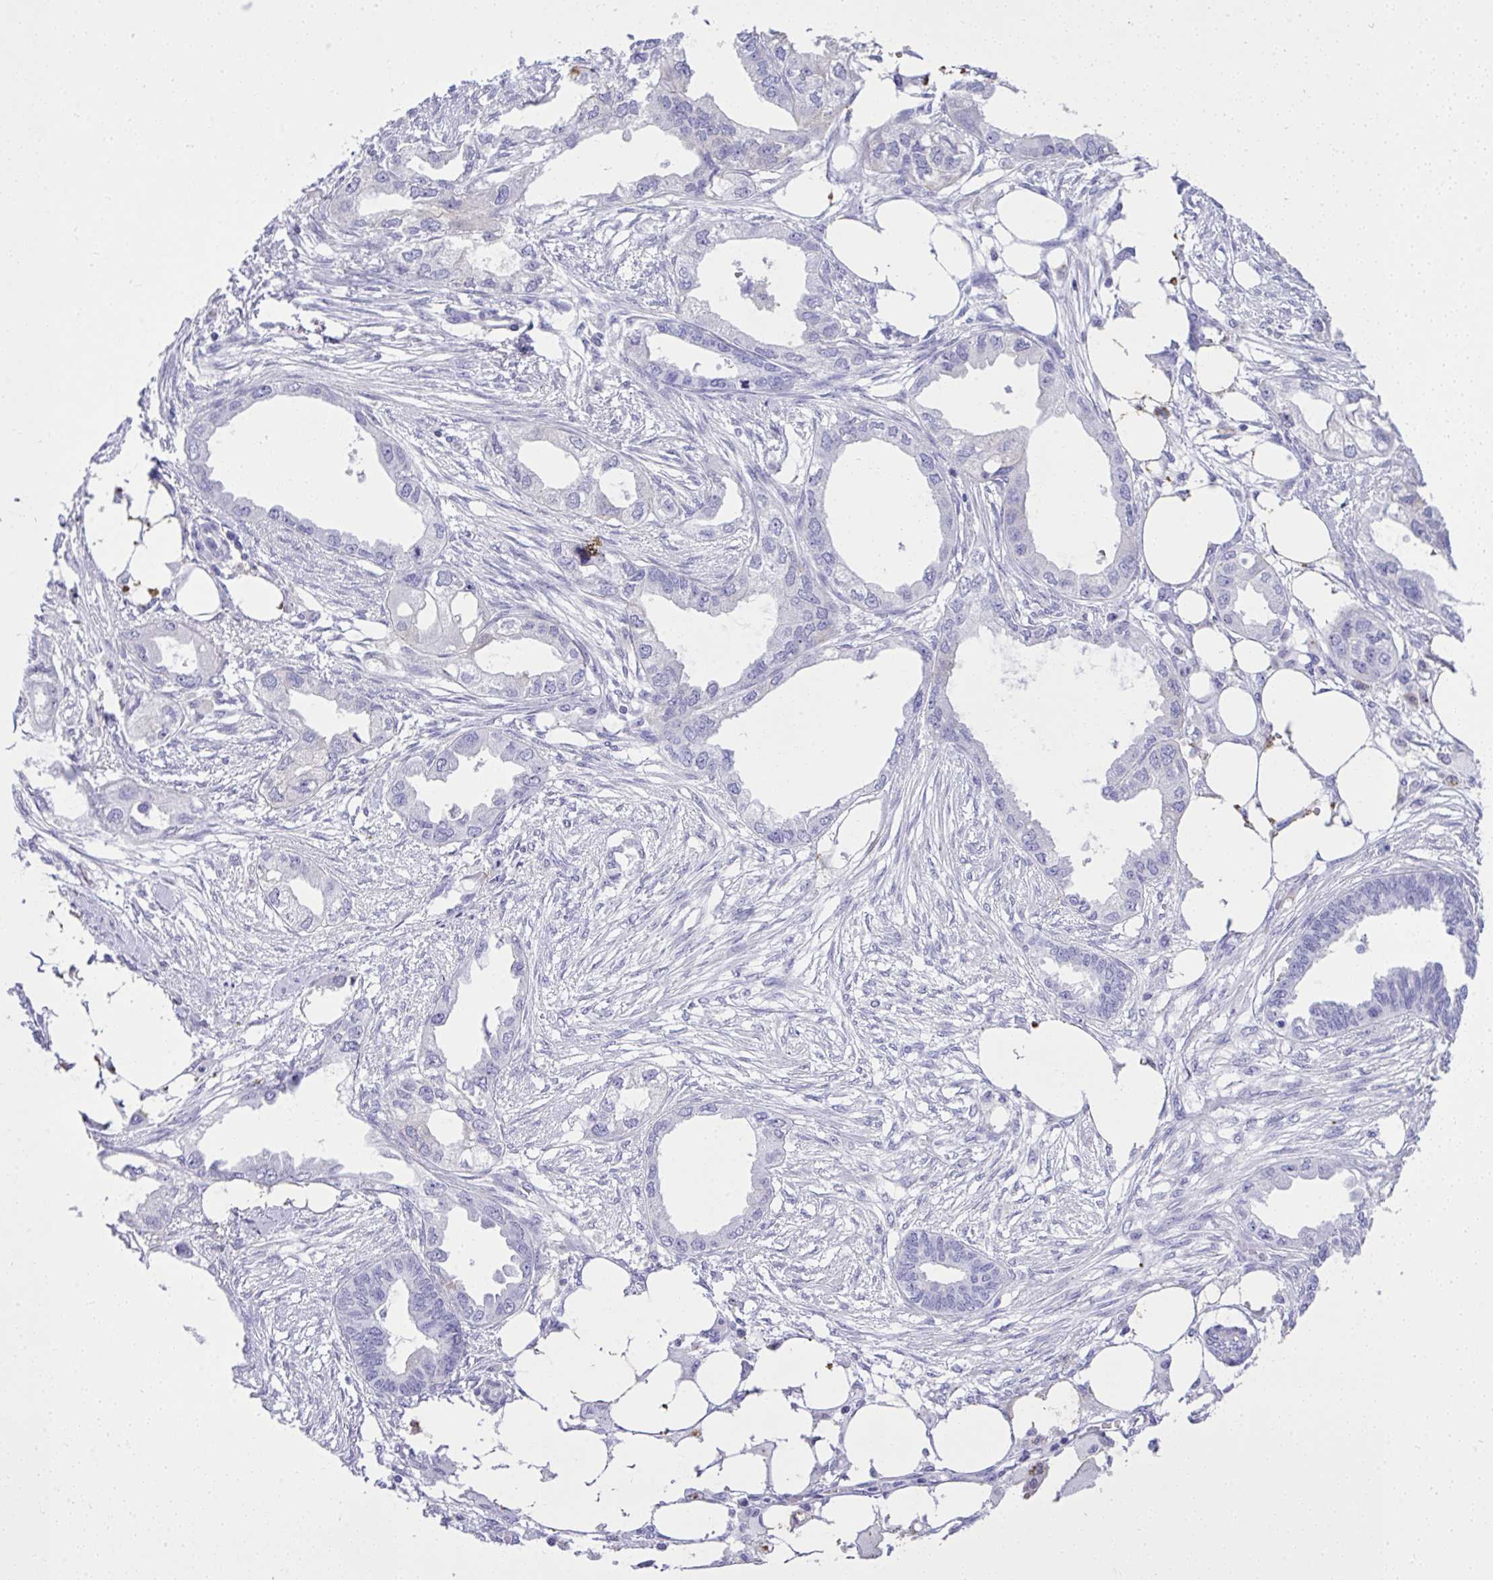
{"staining": {"intensity": "negative", "quantity": "none", "location": "none"}, "tissue": "endometrial cancer", "cell_type": "Tumor cells", "image_type": "cancer", "snomed": [{"axis": "morphology", "description": "Adenocarcinoma, NOS"}, {"axis": "morphology", "description": "Adenocarcinoma, metastatic, NOS"}, {"axis": "topography", "description": "Adipose tissue"}, {"axis": "topography", "description": "Endometrium"}], "caption": "High power microscopy image of an immunohistochemistry histopathology image of endometrial metastatic adenocarcinoma, revealing no significant staining in tumor cells. Brightfield microscopy of immunohistochemistry (IHC) stained with DAB (3,3'-diaminobenzidine) (brown) and hematoxylin (blue), captured at high magnification.", "gene": "ST6GALNAC3", "patient": {"sex": "female", "age": 67}}